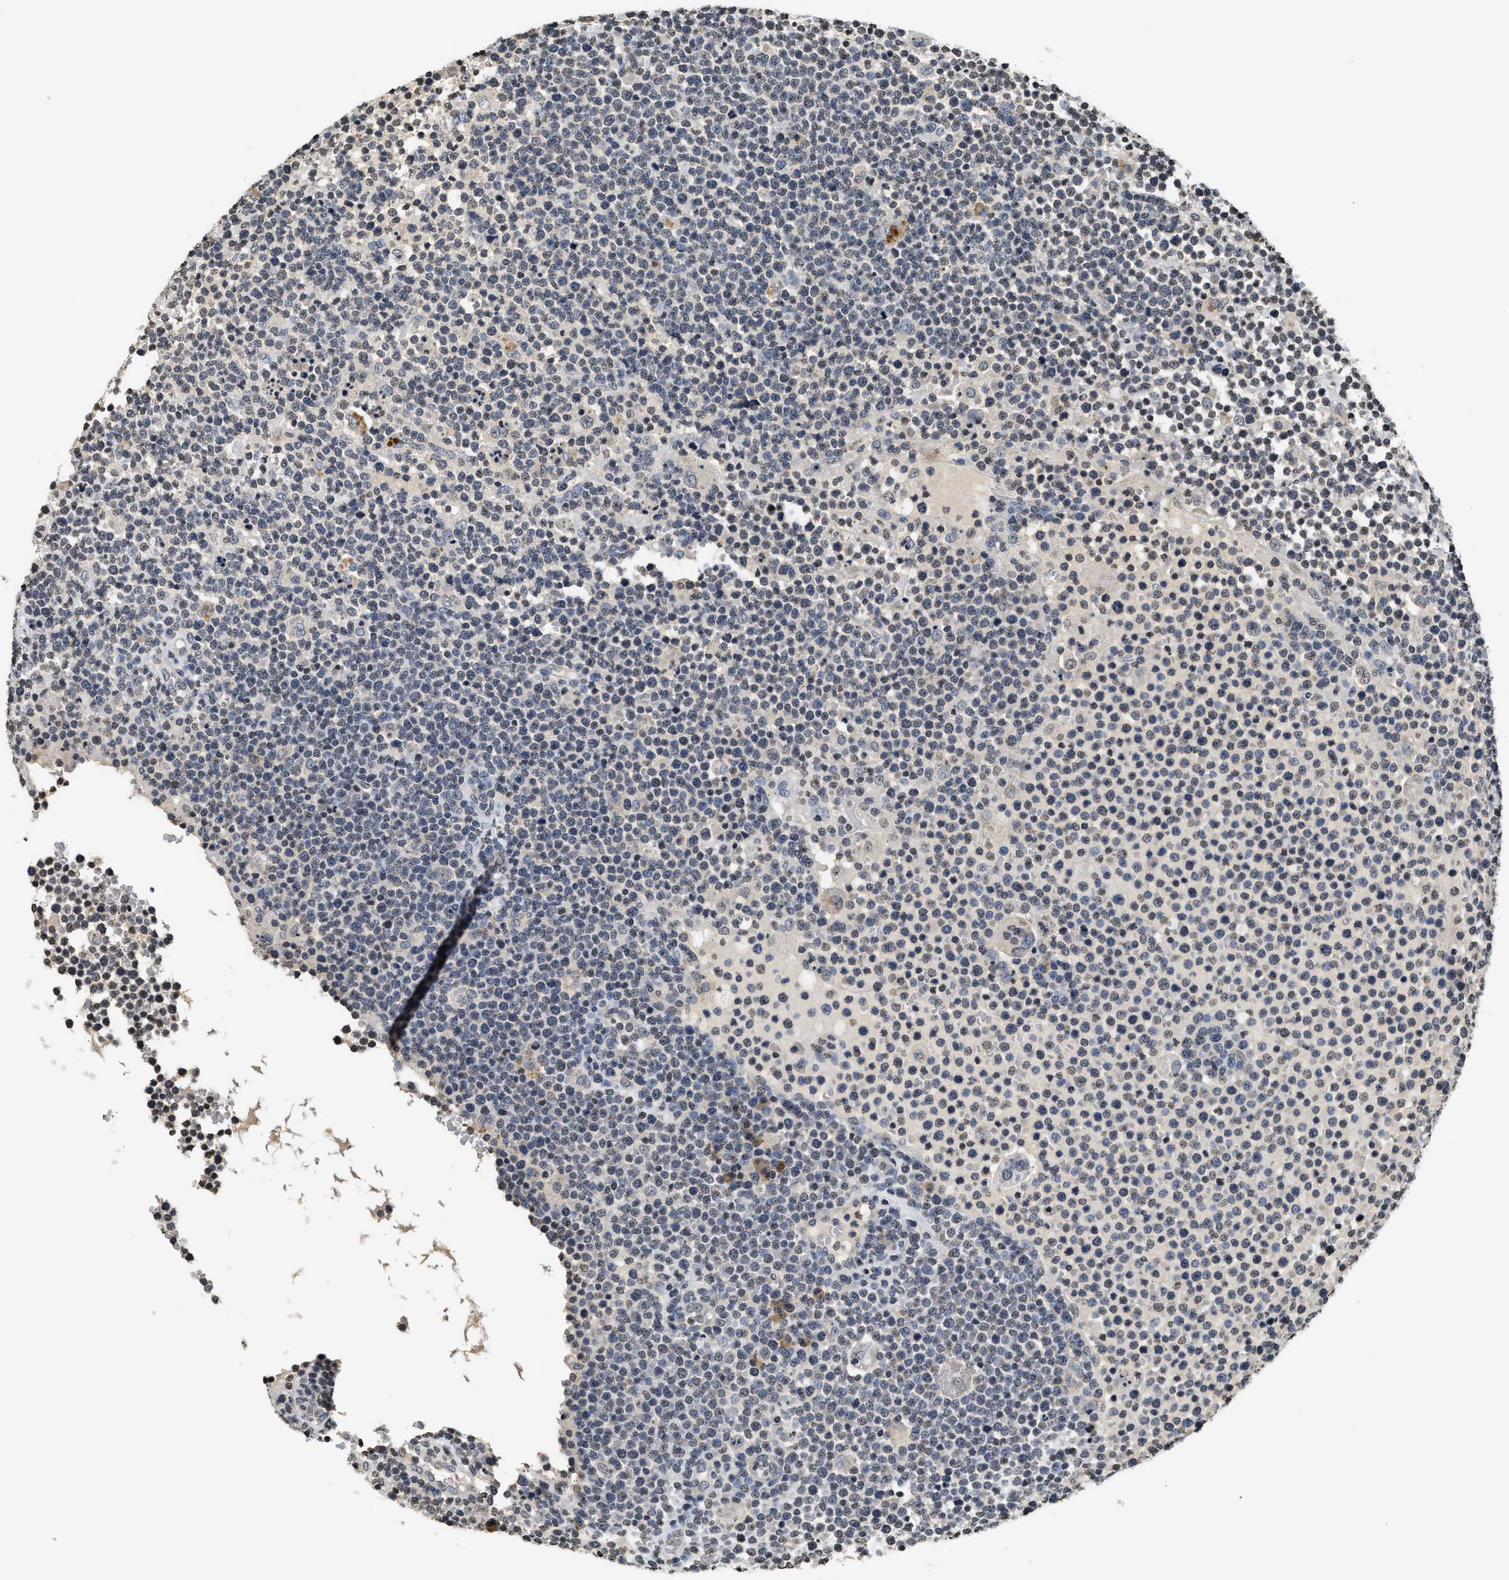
{"staining": {"intensity": "negative", "quantity": "none", "location": "none"}, "tissue": "lymphoma", "cell_type": "Tumor cells", "image_type": "cancer", "snomed": [{"axis": "morphology", "description": "Malignant lymphoma, non-Hodgkin's type, High grade"}, {"axis": "topography", "description": "Lymph node"}], "caption": "Immunohistochemistry histopathology image of neoplastic tissue: lymphoma stained with DAB (3,3'-diaminobenzidine) displays no significant protein expression in tumor cells.", "gene": "DNASE1L3", "patient": {"sex": "male", "age": 61}}